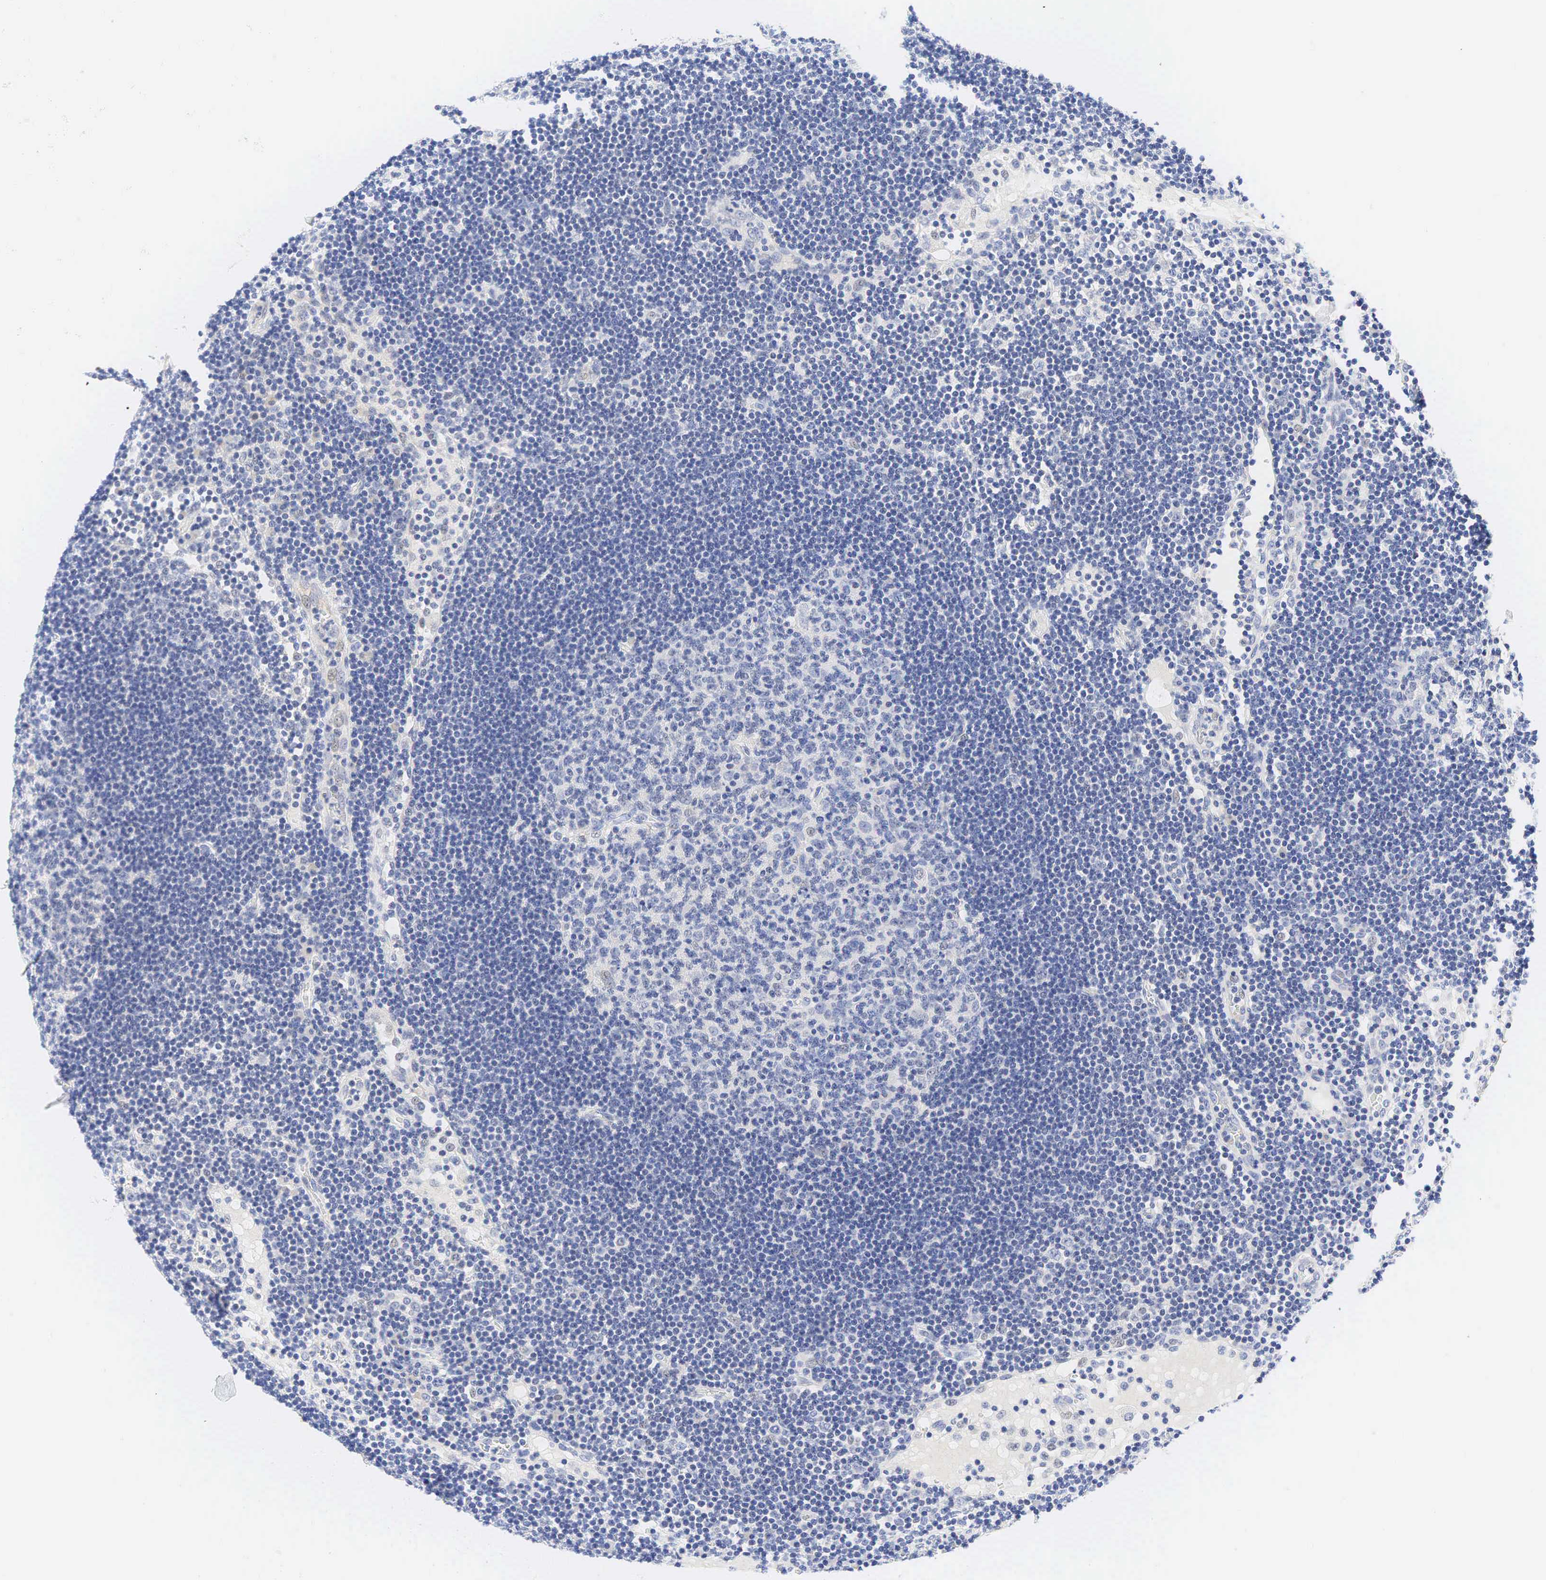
{"staining": {"intensity": "negative", "quantity": "none", "location": "none"}, "tissue": "lymph node", "cell_type": "Germinal center cells", "image_type": "normal", "snomed": [{"axis": "morphology", "description": "Normal tissue, NOS"}, {"axis": "topography", "description": "Lymph node"}], "caption": "The micrograph exhibits no staining of germinal center cells in unremarkable lymph node.", "gene": "AR", "patient": {"sex": "male", "age": 67}}